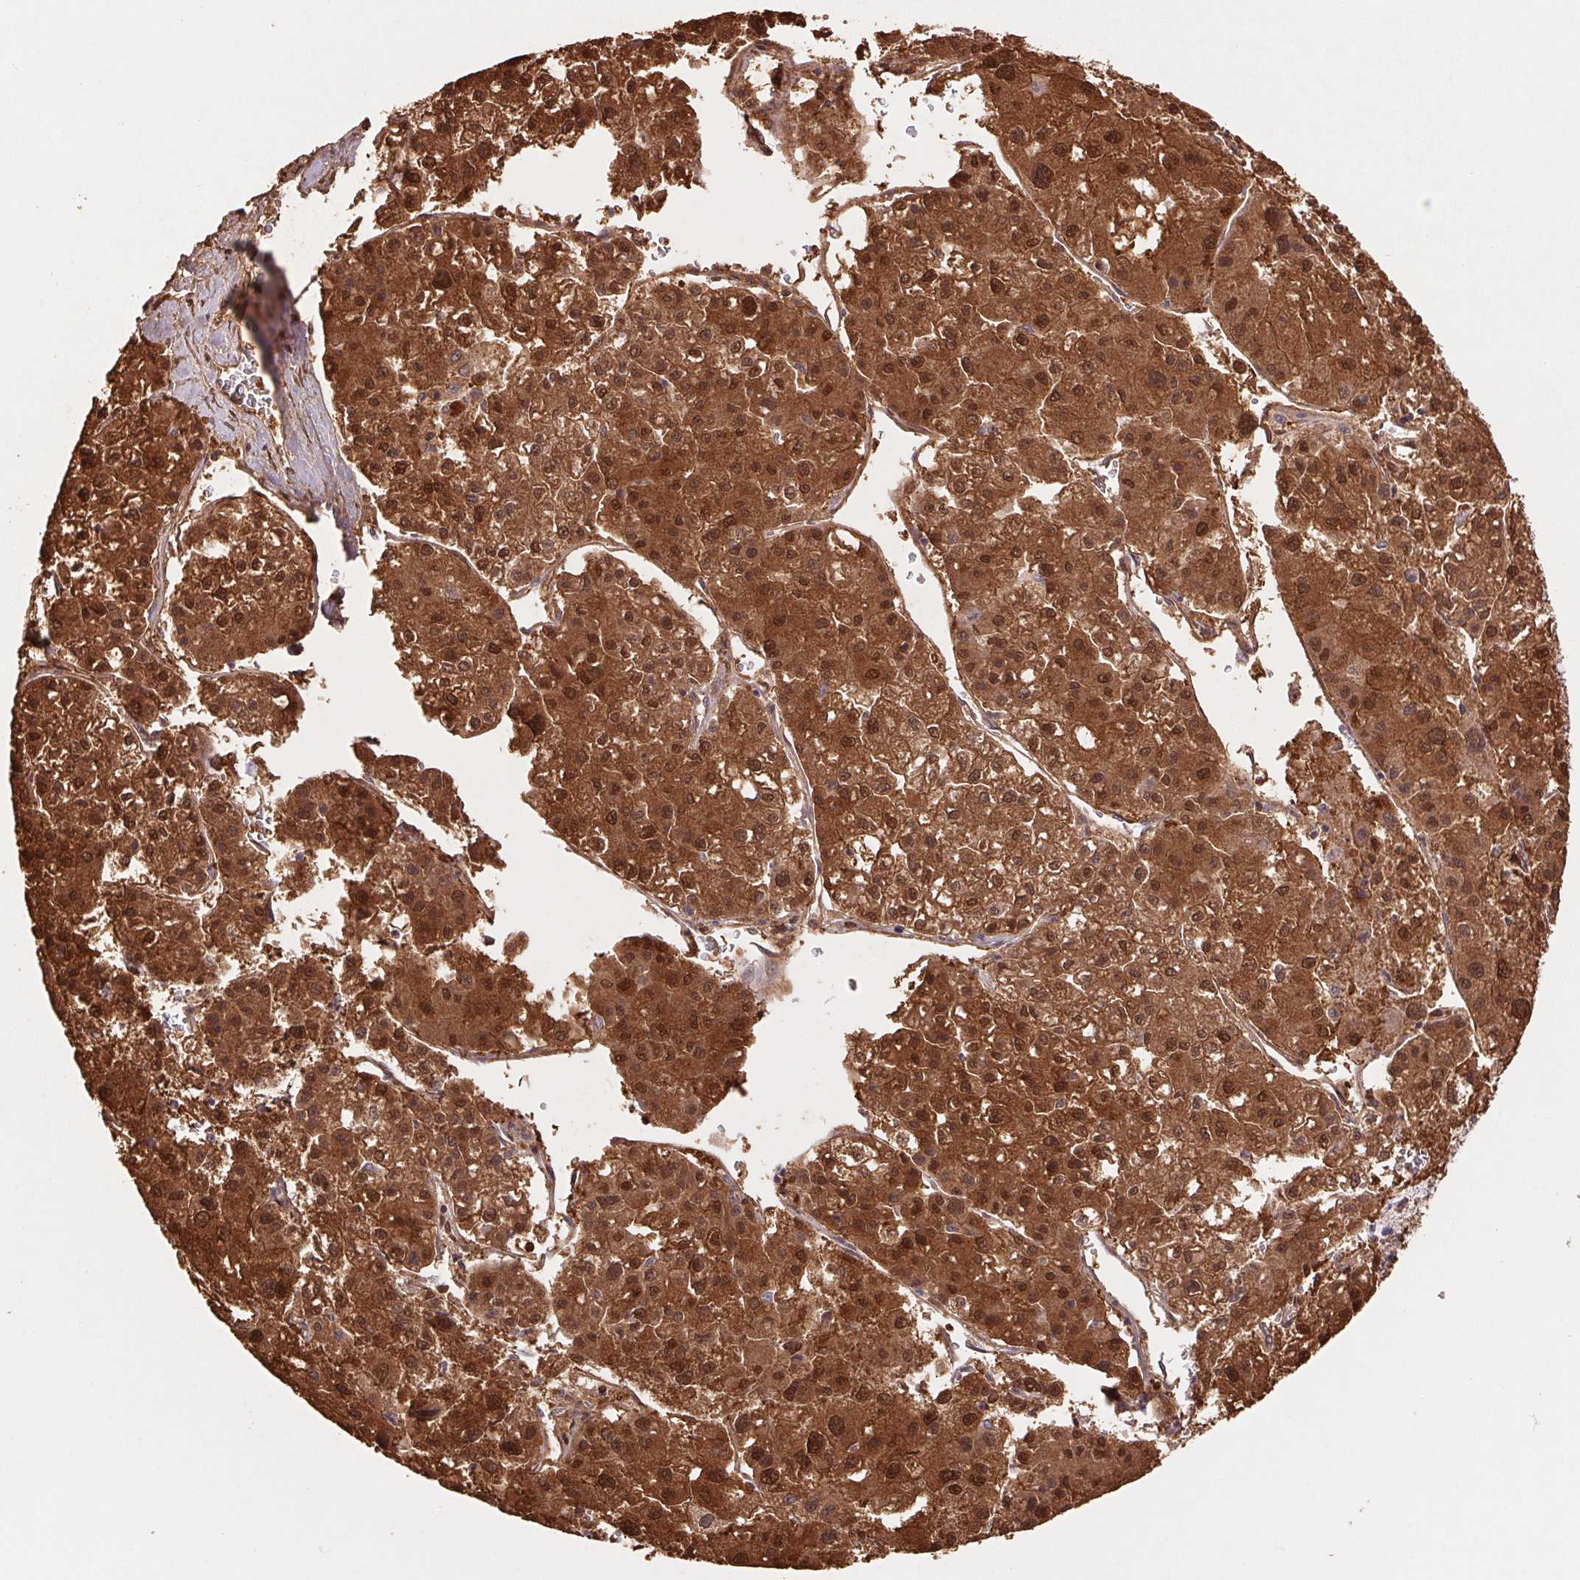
{"staining": {"intensity": "strong", "quantity": ">75%", "location": "cytoplasmic/membranous,nuclear"}, "tissue": "liver cancer", "cell_type": "Tumor cells", "image_type": "cancer", "snomed": [{"axis": "morphology", "description": "Carcinoma, Hepatocellular, NOS"}, {"axis": "topography", "description": "Liver"}], "caption": "This micrograph demonstrates immunohistochemistry (IHC) staining of liver cancer, with high strong cytoplasmic/membranous and nuclear staining in approximately >75% of tumor cells.", "gene": "CUTA", "patient": {"sex": "male", "age": 73}}